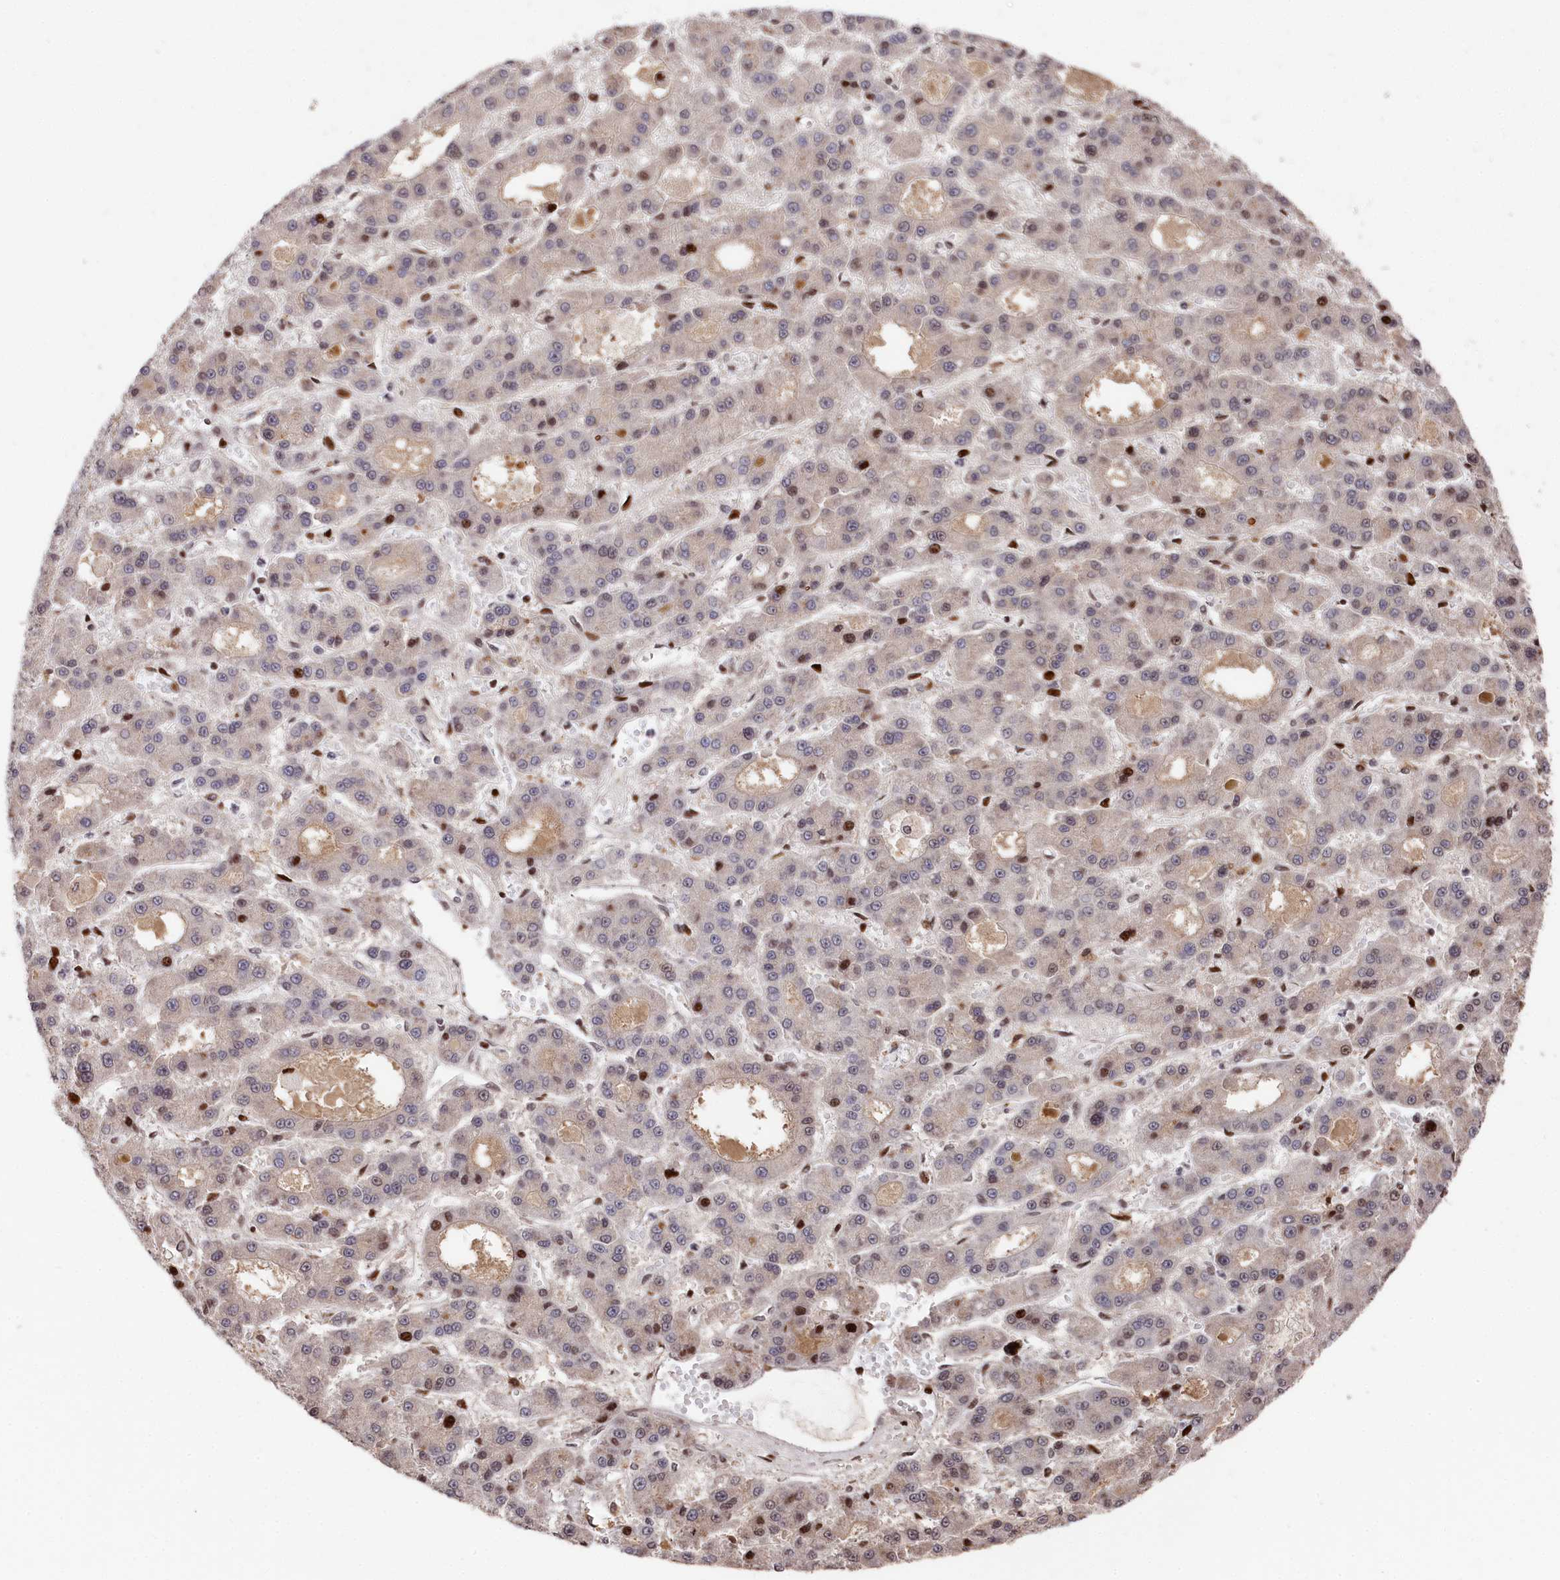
{"staining": {"intensity": "weak", "quantity": "<25%", "location": "cytoplasmic/membranous"}, "tissue": "liver cancer", "cell_type": "Tumor cells", "image_type": "cancer", "snomed": [{"axis": "morphology", "description": "Carcinoma, Hepatocellular, NOS"}, {"axis": "topography", "description": "Liver"}], "caption": "Tumor cells are negative for brown protein staining in liver cancer.", "gene": "MCF2L2", "patient": {"sex": "male", "age": 70}}